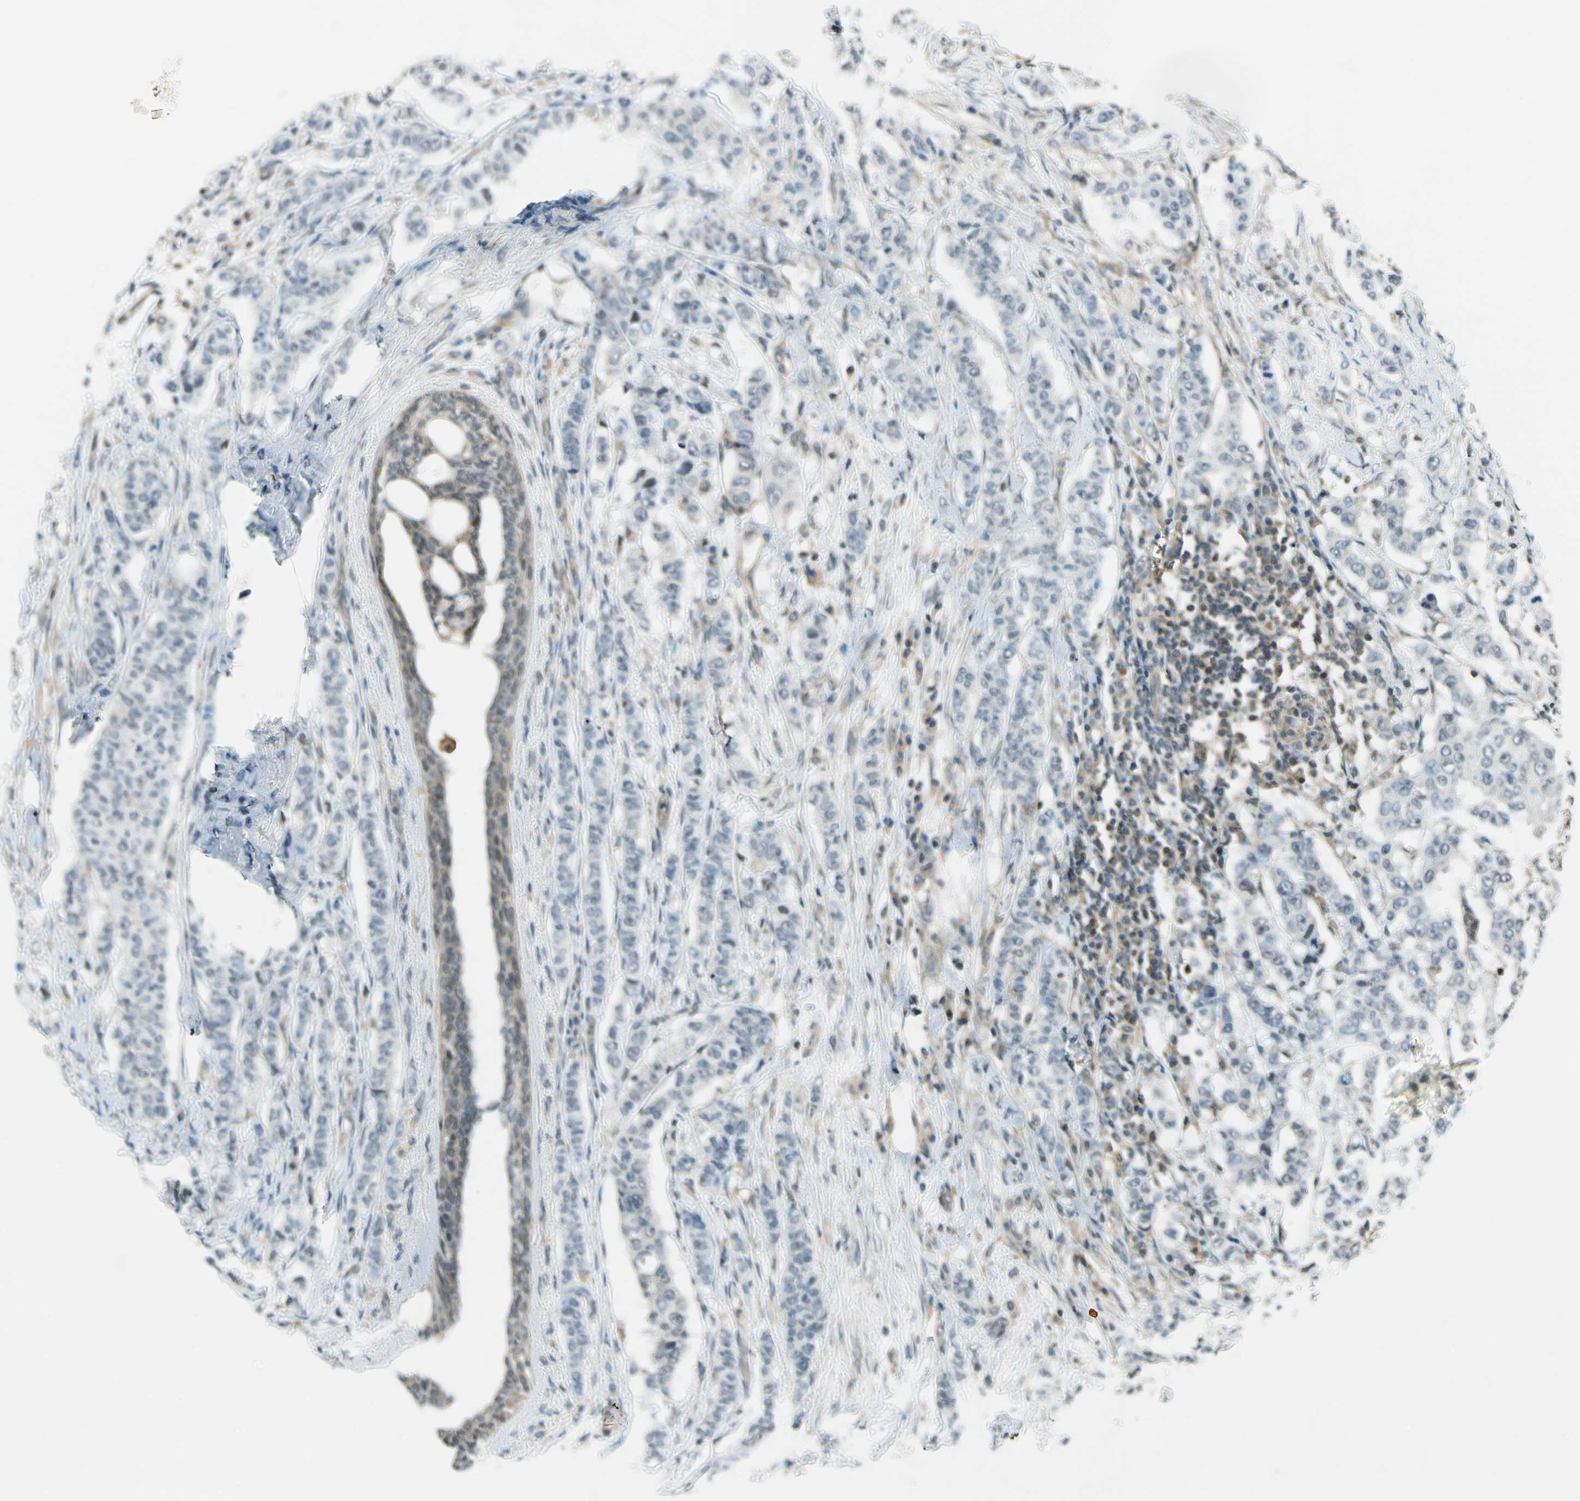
{"staining": {"intensity": "weak", "quantity": "<25%", "location": "cytoplasmic/membranous,nuclear"}, "tissue": "breast cancer", "cell_type": "Tumor cells", "image_type": "cancer", "snomed": [{"axis": "morphology", "description": "Duct carcinoma"}, {"axis": "topography", "description": "Breast"}], "caption": "IHC micrograph of neoplastic tissue: breast cancer (infiltrating ductal carcinoma) stained with DAB demonstrates no significant protein expression in tumor cells.", "gene": "ARPC3", "patient": {"sex": "female", "age": 40}}